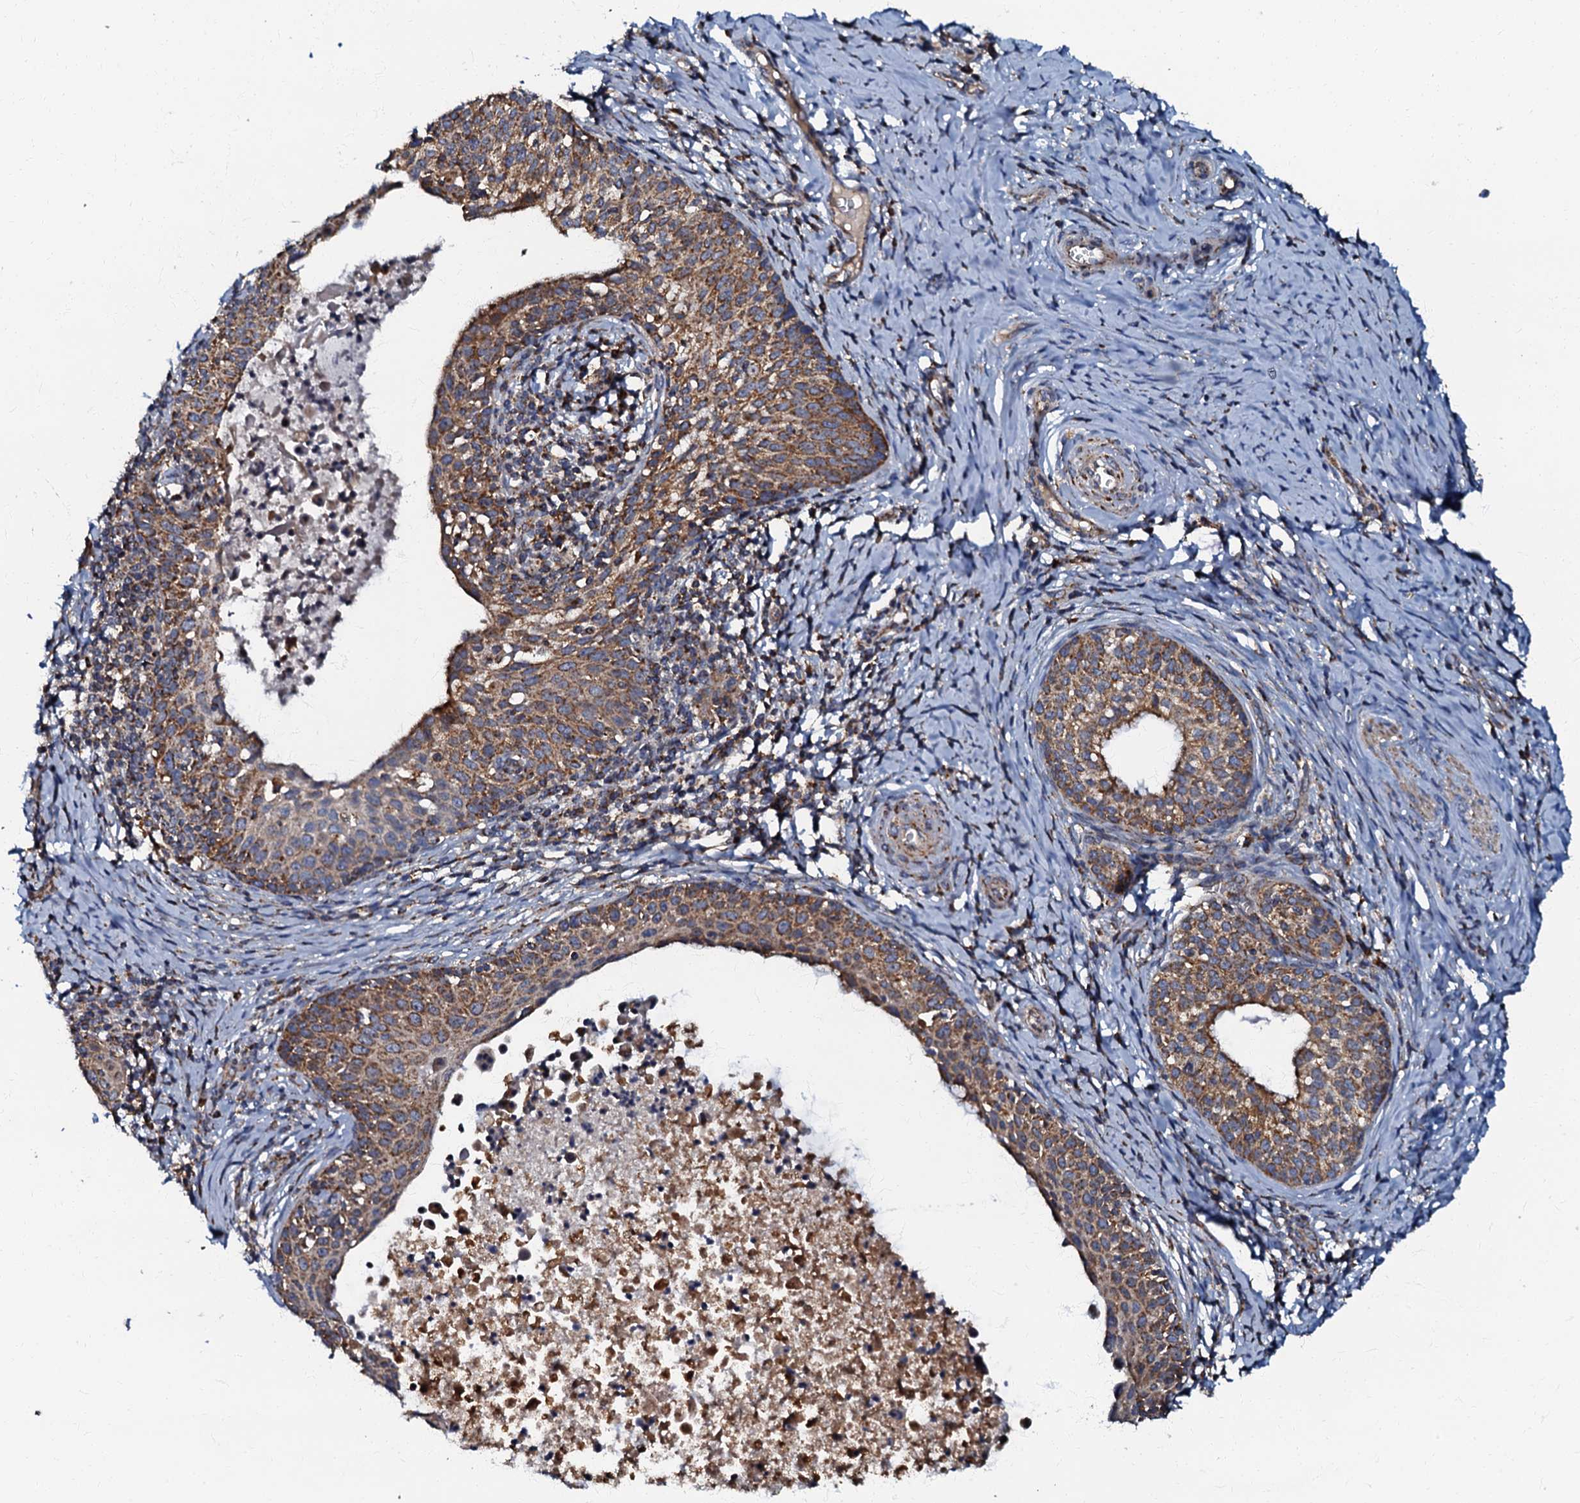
{"staining": {"intensity": "strong", "quantity": ">75%", "location": "cytoplasmic/membranous"}, "tissue": "cervical cancer", "cell_type": "Tumor cells", "image_type": "cancer", "snomed": [{"axis": "morphology", "description": "Squamous cell carcinoma, NOS"}, {"axis": "topography", "description": "Cervix"}], "caption": "Immunohistochemistry of human cervical cancer reveals high levels of strong cytoplasmic/membranous staining in approximately >75% of tumor cells.", "gene": "NDUFA12", "patient": {"sex": "female", "age": 52}}